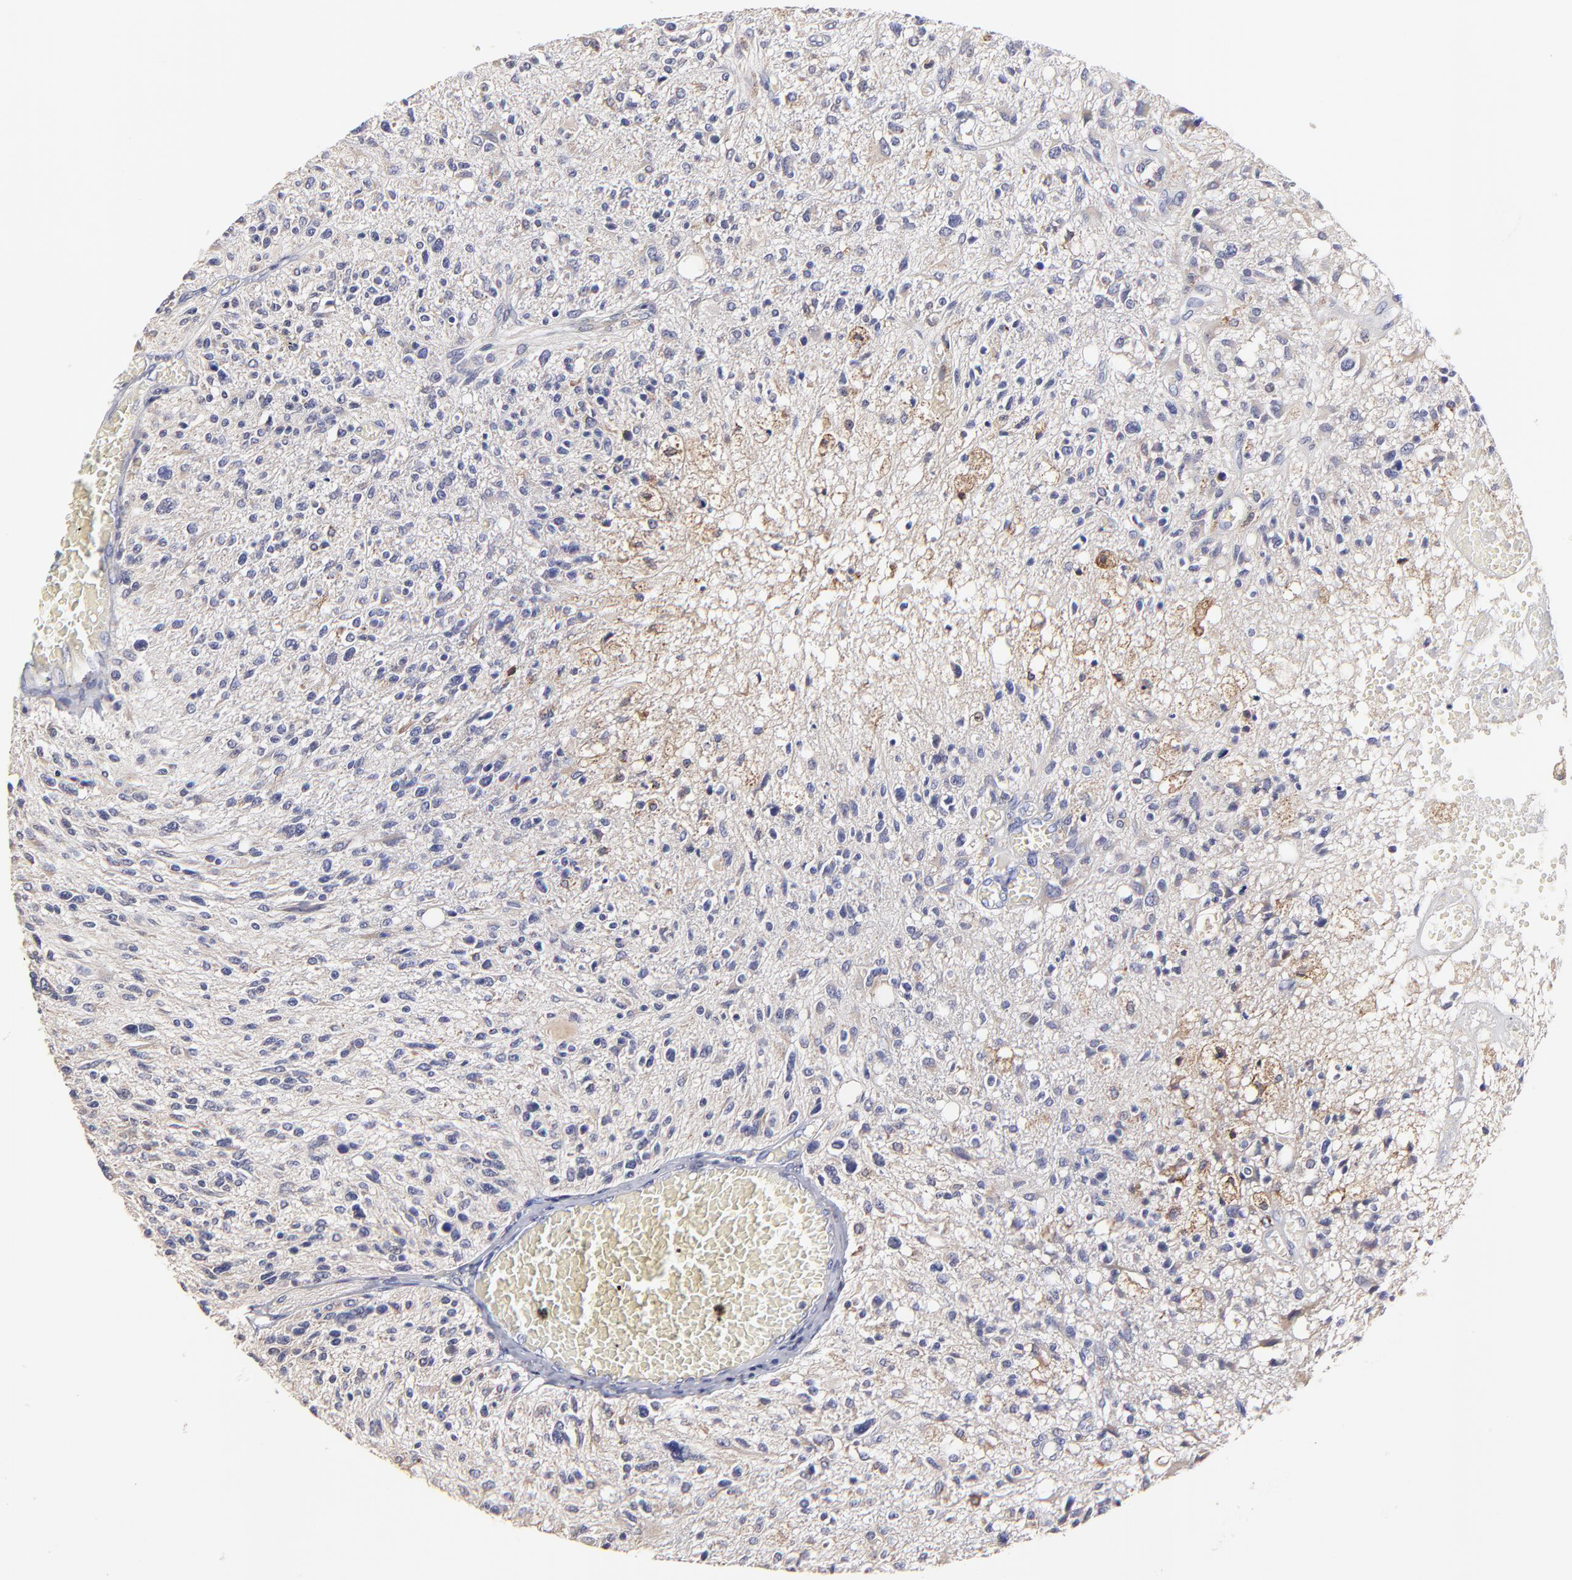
{"staining": {"intensity": "moderate", "quantity": "<25%", "location": "cytoplasmic/membranous"}, "tissue": "glioma", "cell_type": "Tumor cells", "image_type": "cancer", "snomed": [{"axis": "morphology", "description": "Glioma, malignant, High grade"}, {"axis": "topography", "description": "Cerebral cortex"}], "caption": "Protein staining of malignant high-grade glioma tissue exhibits moderate cytoplasmic/membranous expression in about <25% of tumor cells.", "gene": "GCSAM", "patient": {"sex": "male", "age": 76}}